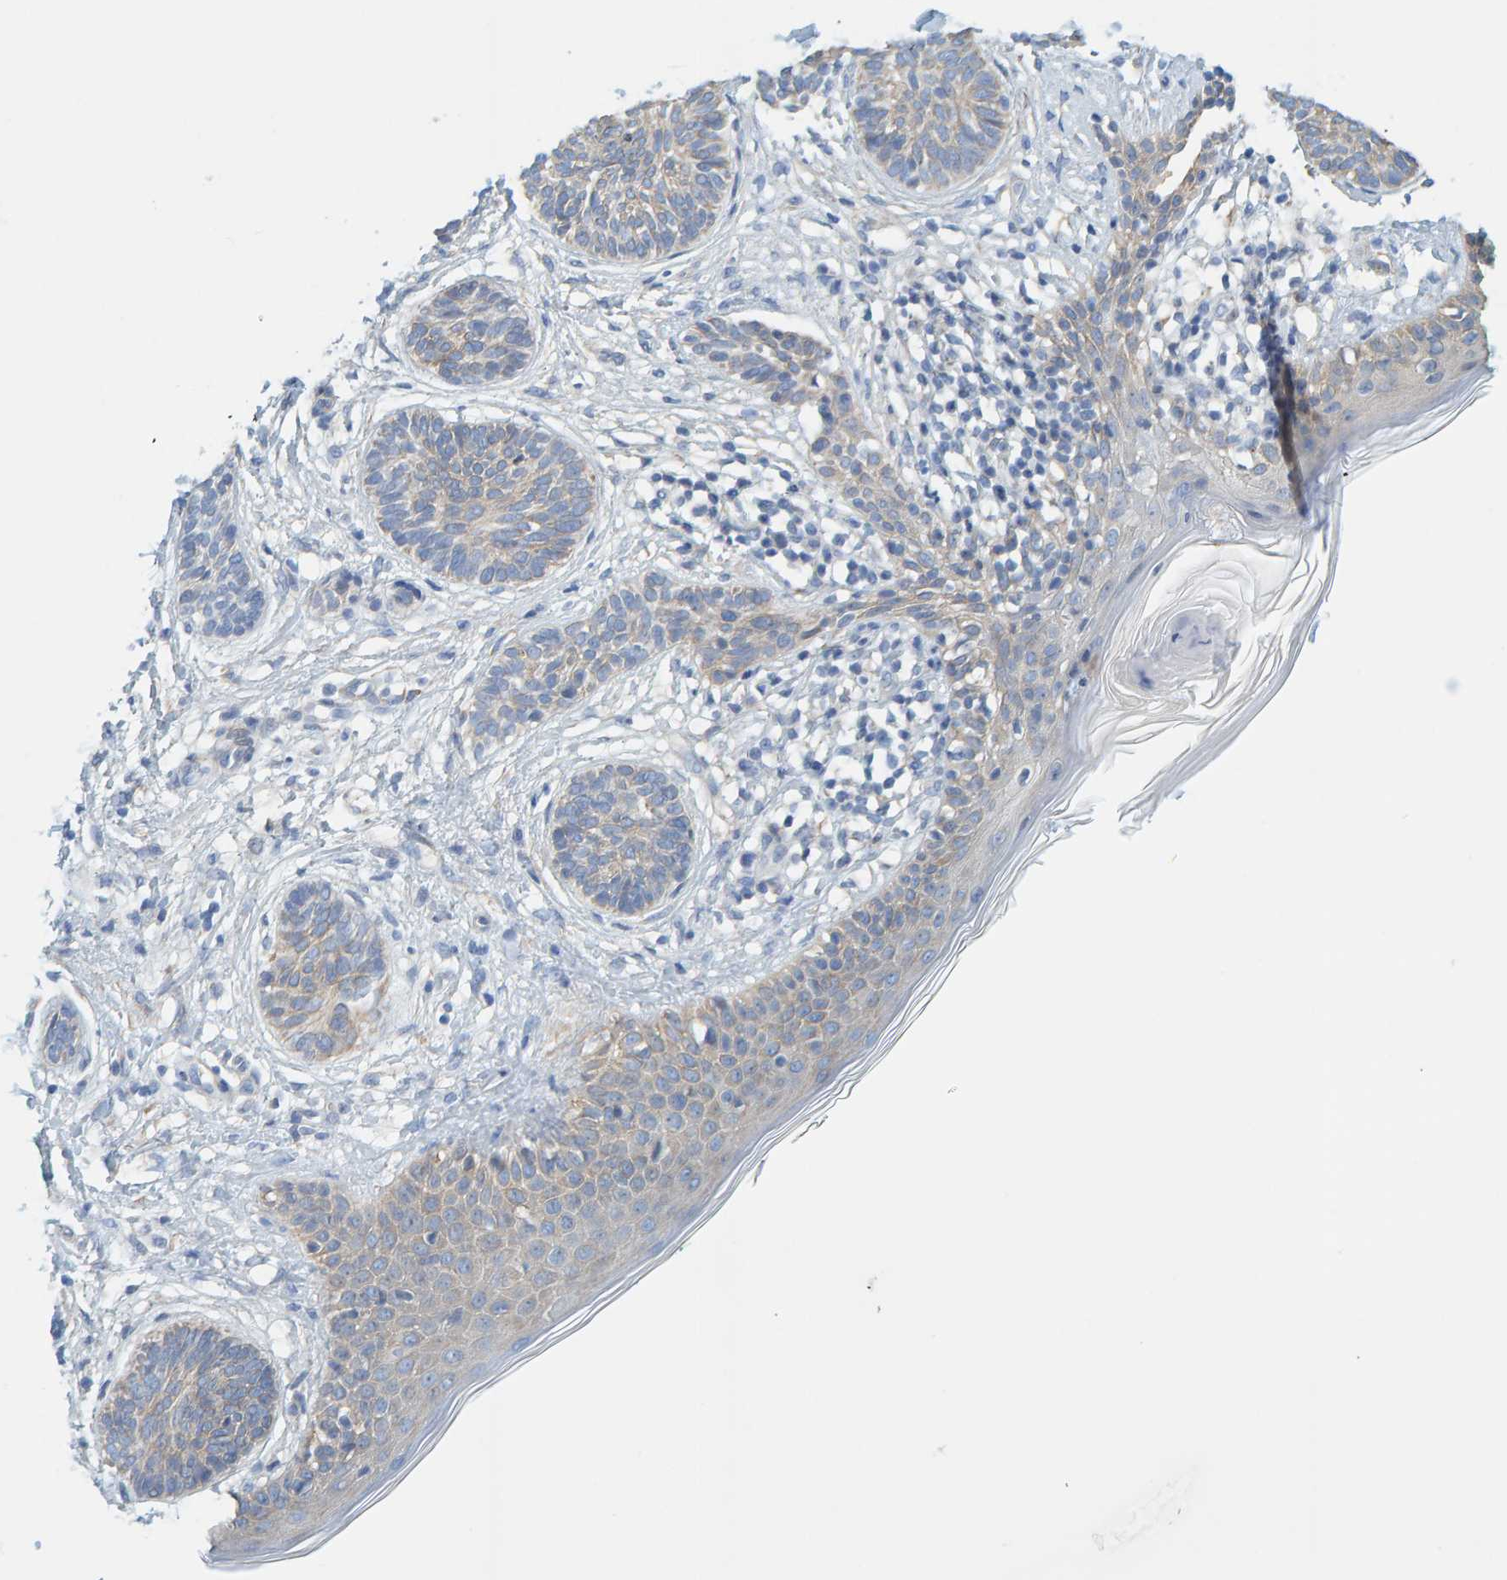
{"staining": {"intensity": "weak", "quantity": "<25%", "location": "cytoplasmic/membranous"}, "tissue": "skin cancer", "cell_type": "Tumor cells", "image_type": "cancer", "snomed": [{"axis": "morphology", "description": "Normal tissue, NOS"}, {"axis": "morphology", "description": "Basal cell carcinoma"}, {"axis": "topography", "description": "Skin"}], "caption": "A micrograph of skin cancer stained for a protein reveals no brown staining in tumor cells.", "gene": "MAP1B", "patient": {"sex": "male", "age": 63}}